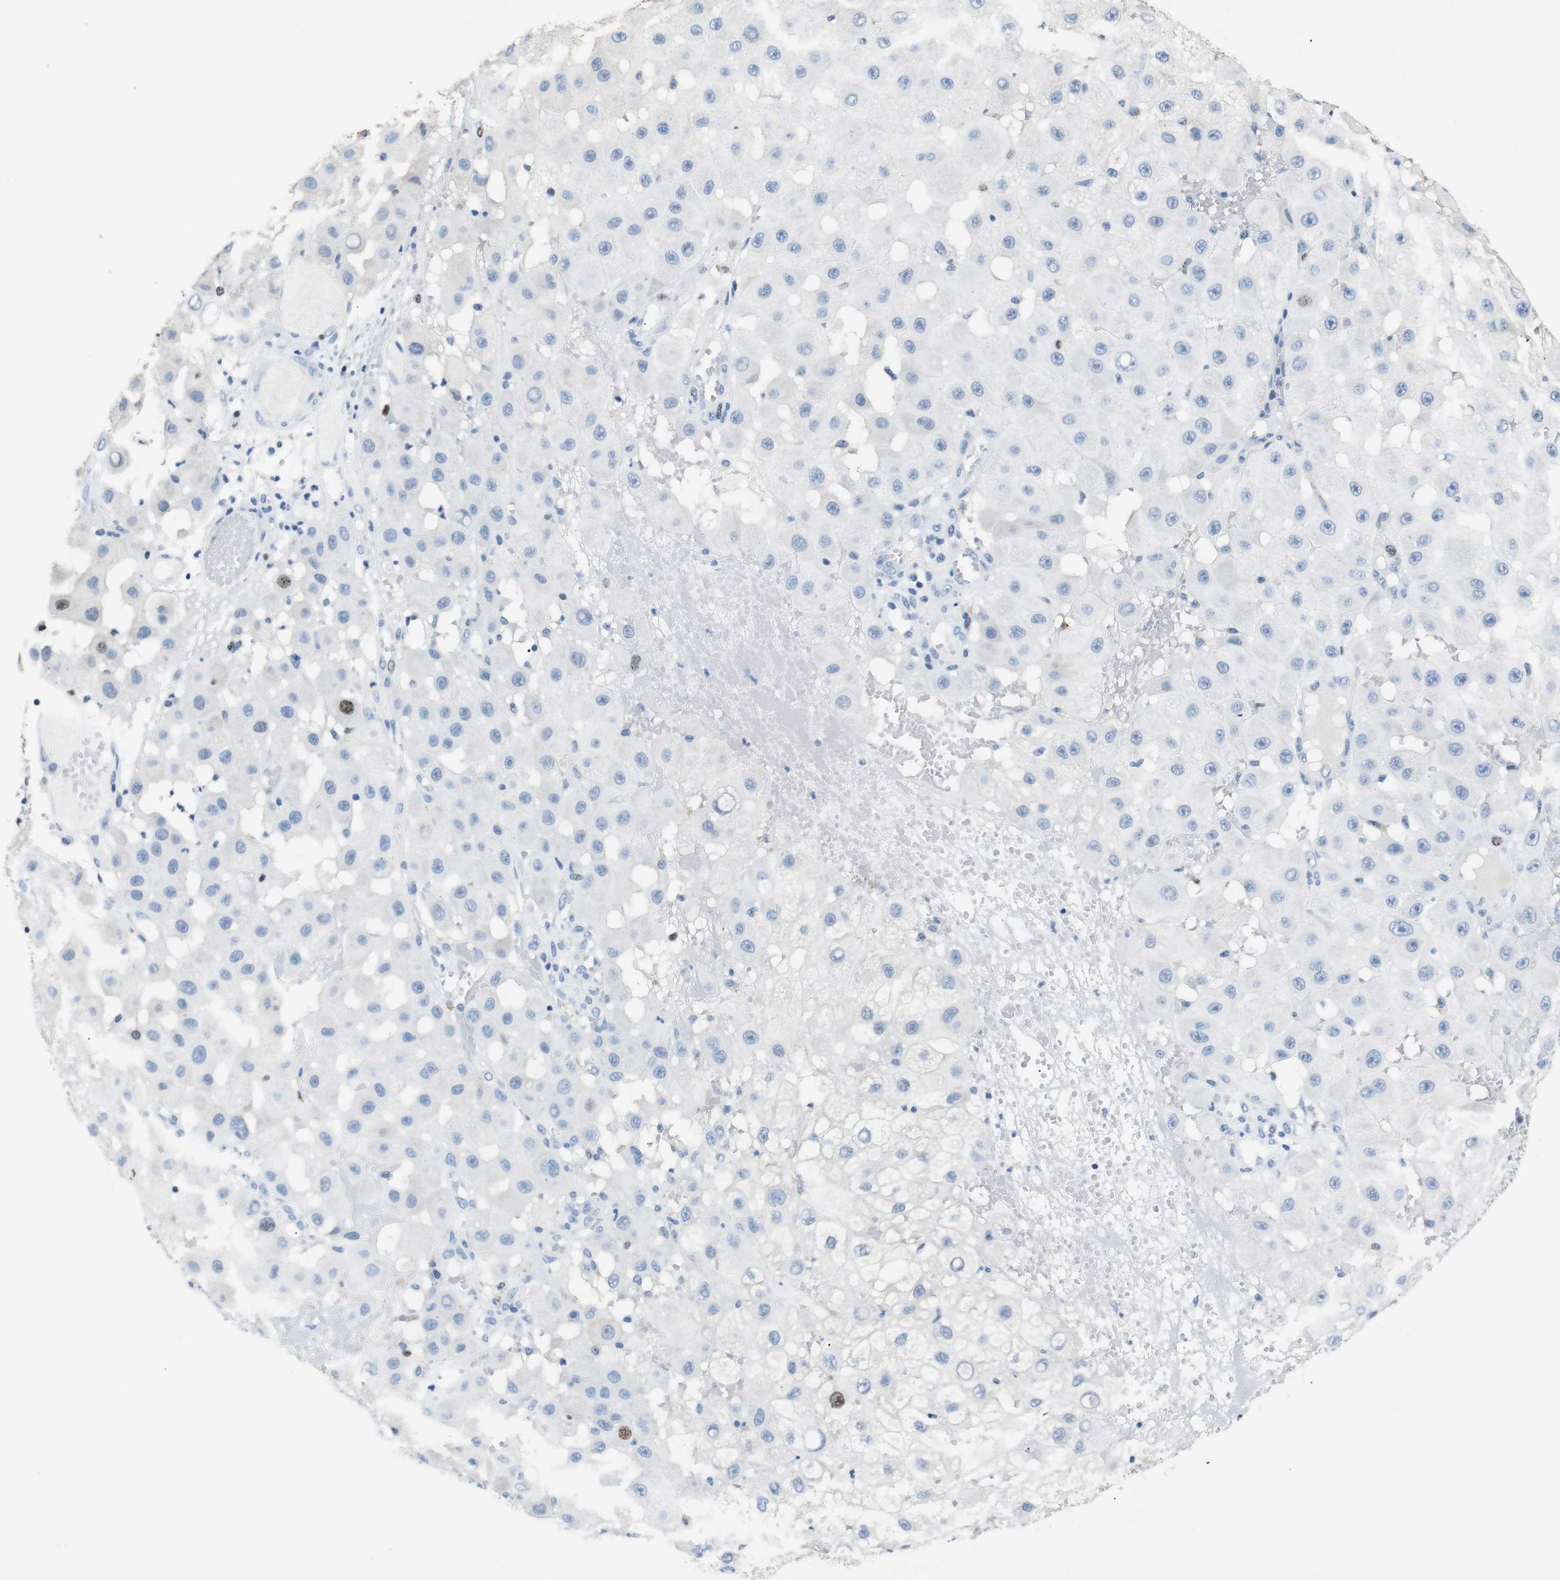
{"staining": {"intensity": "moderate", "quantity": "<25%", "location": "nuclear"}, "tissue": "melanoma", "cell_type": "Tumor cells", "image_type": "cancer", "snomed": [{"axis": "morphology", "description": "Malignant melanoma, NOS"}, {"axis": "topography", "description": "Skin"}], "caption": "Approximately <25% of tumor cells in human melanoma exhibit moderate nuclear protein positivity as visualized by brown immunohistochemical staining.", "gene": "INCENP", "patient": {"sex": "female", "age": 81}}